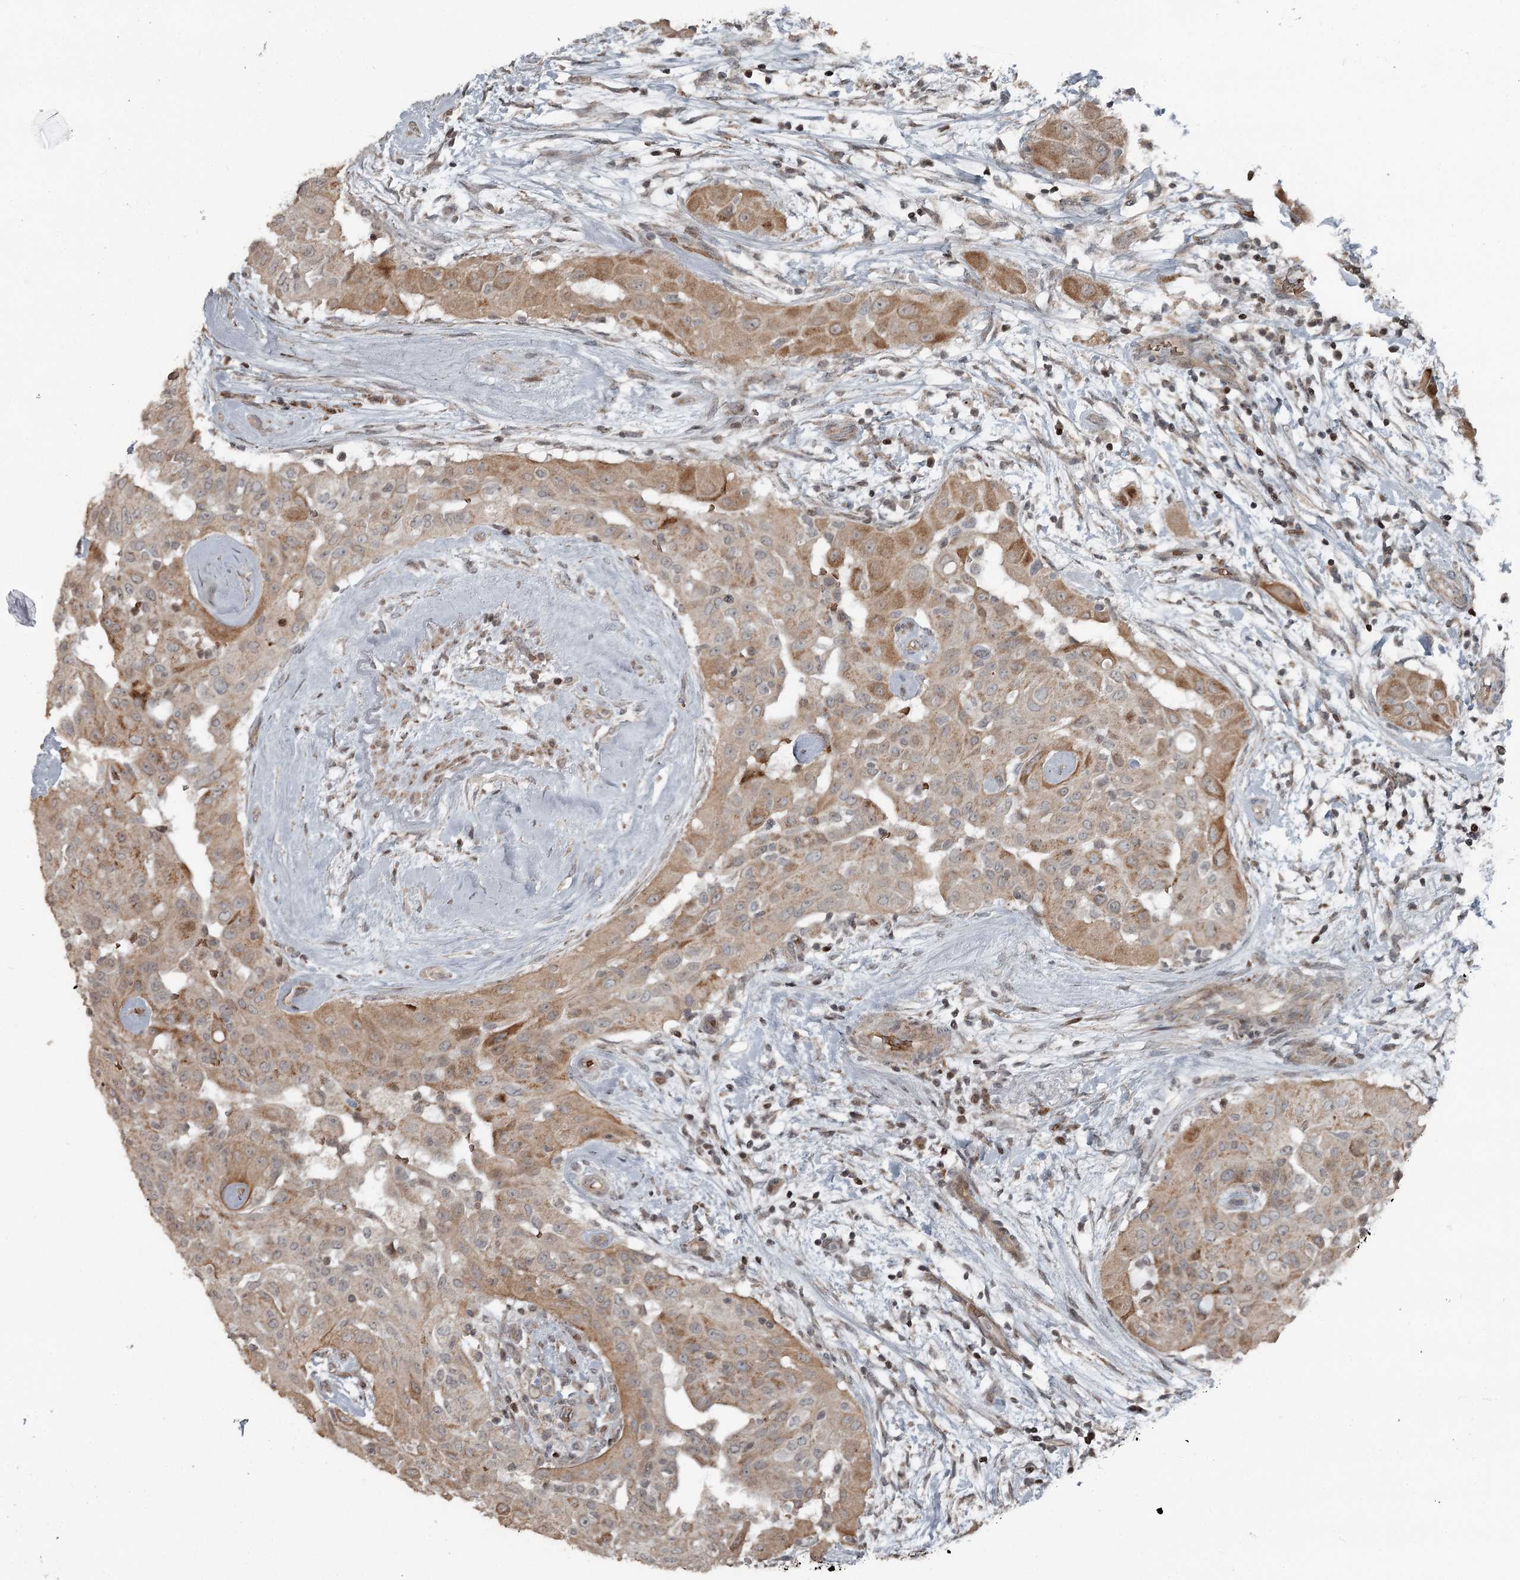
{"staining": {"intensity": "moderate", "quantity": ">75%", "location": "cytoplasmic/membranous"}, "tissue": "thyroid cancer", "cell_type": "Tumor cells", "image_type": "cancer", "snomed": [{"axis": "morphology", "description": "Papillary adenocarcinoma, NOS"}, {"axis": "topography", "description": "Thyroid gland"}], "caption": "A high-resolution histopathology image shows IHC staining of thyroid papillary adenocarcinoma, which reveals moderate cytoplasmic/membranous expression in approximately >75% of tumor cells.", "gene": "RASSF8", "patient": {"sex": "female", "age": 59}}